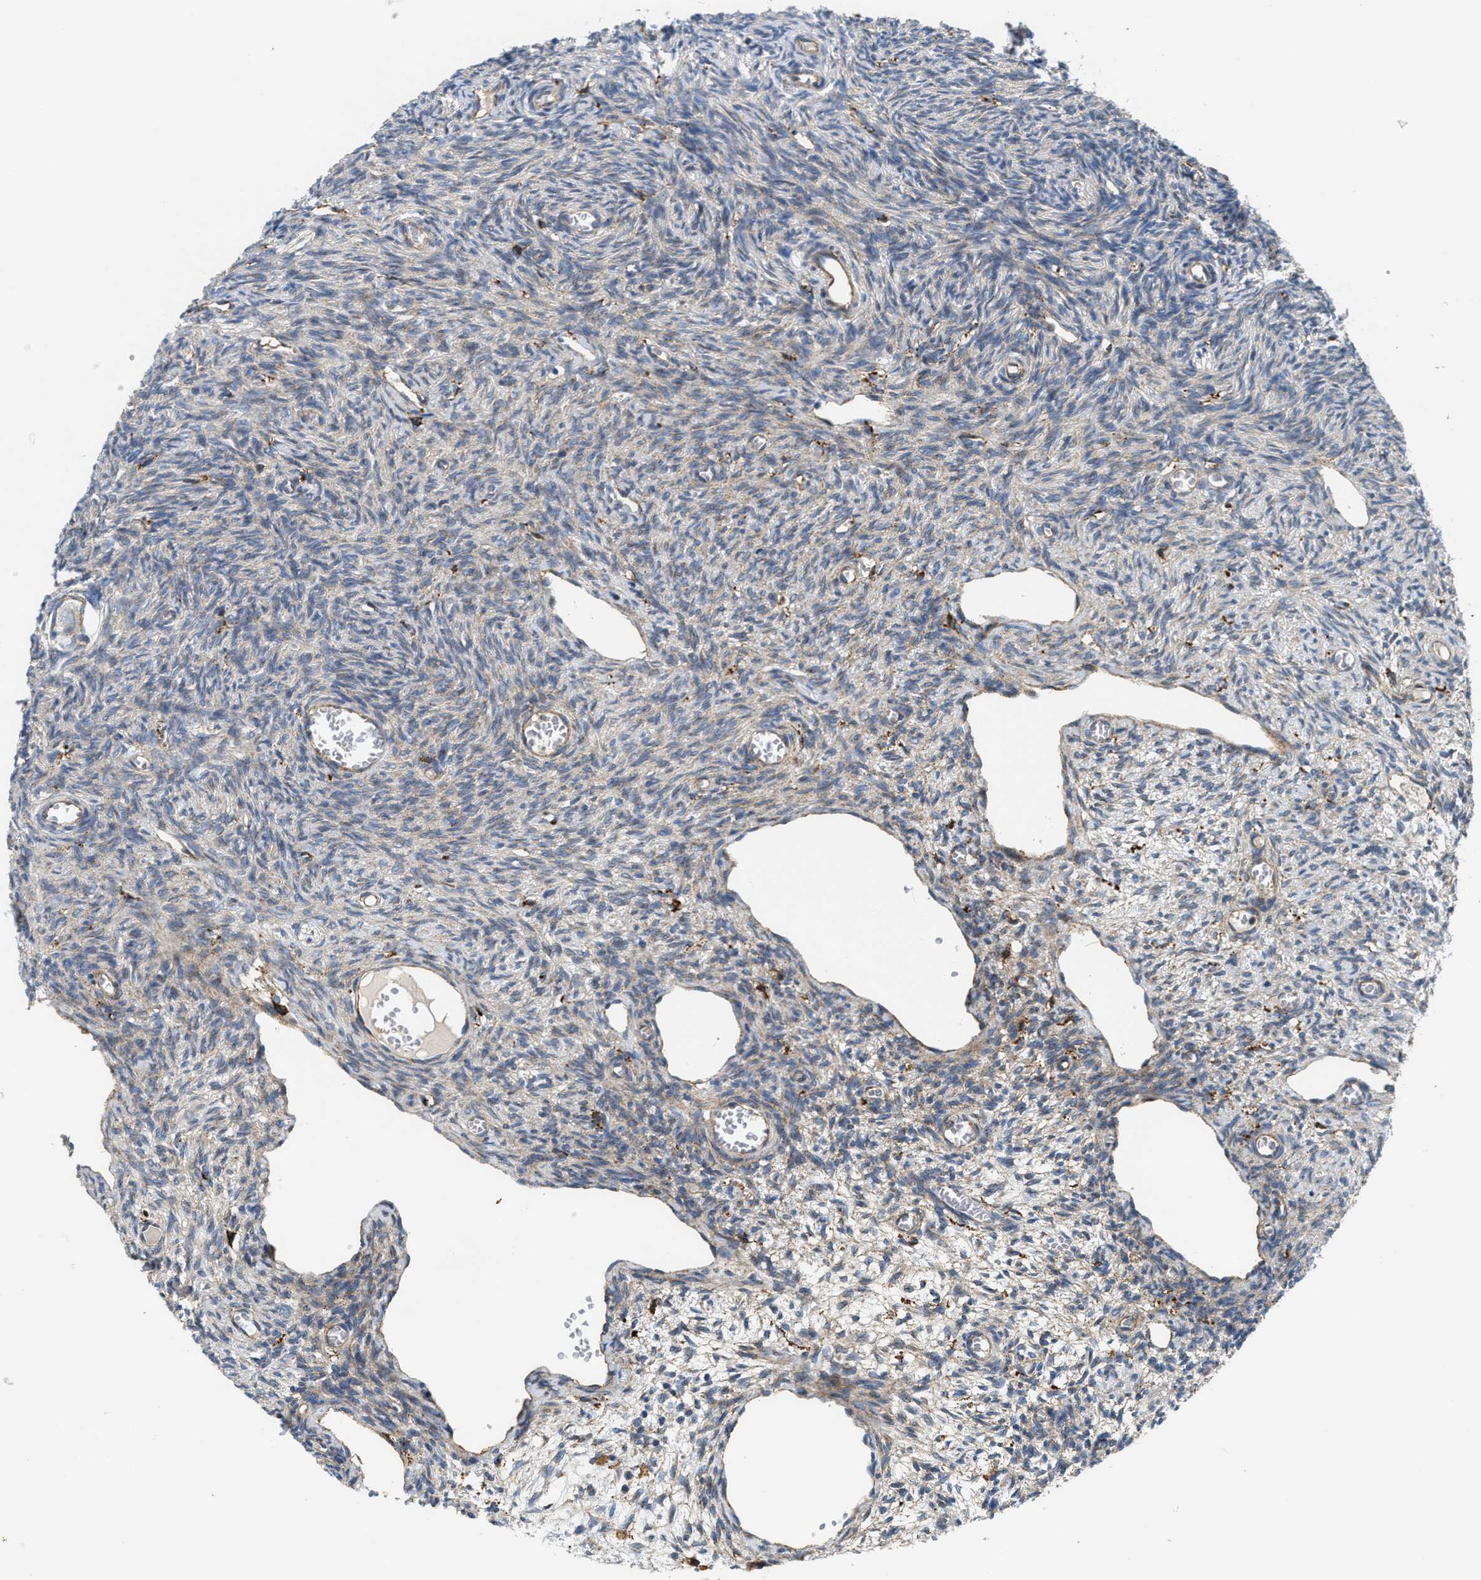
{"staining": {"intensity": "moderate", "quantity": "<25%", "location": "cytoplasmic/membranous"}, "tissue": "ovary", "cell_type": "Ovarian stroma cells", "image_type": "normal", "snomed": [{"axis": "morphology", "description": "Normal tissue, NOS"}, {"axis": "topography", "description": "Ovary"}], "caption": "Protein staining of normal ovary exhibits moderate cytoplasmic/membranous expression in about <25% of ovarian stroma cells. Nuclei are stained in blue.", "gene": "NSUN7", "patient": {"sex": "female", "age": 27}}